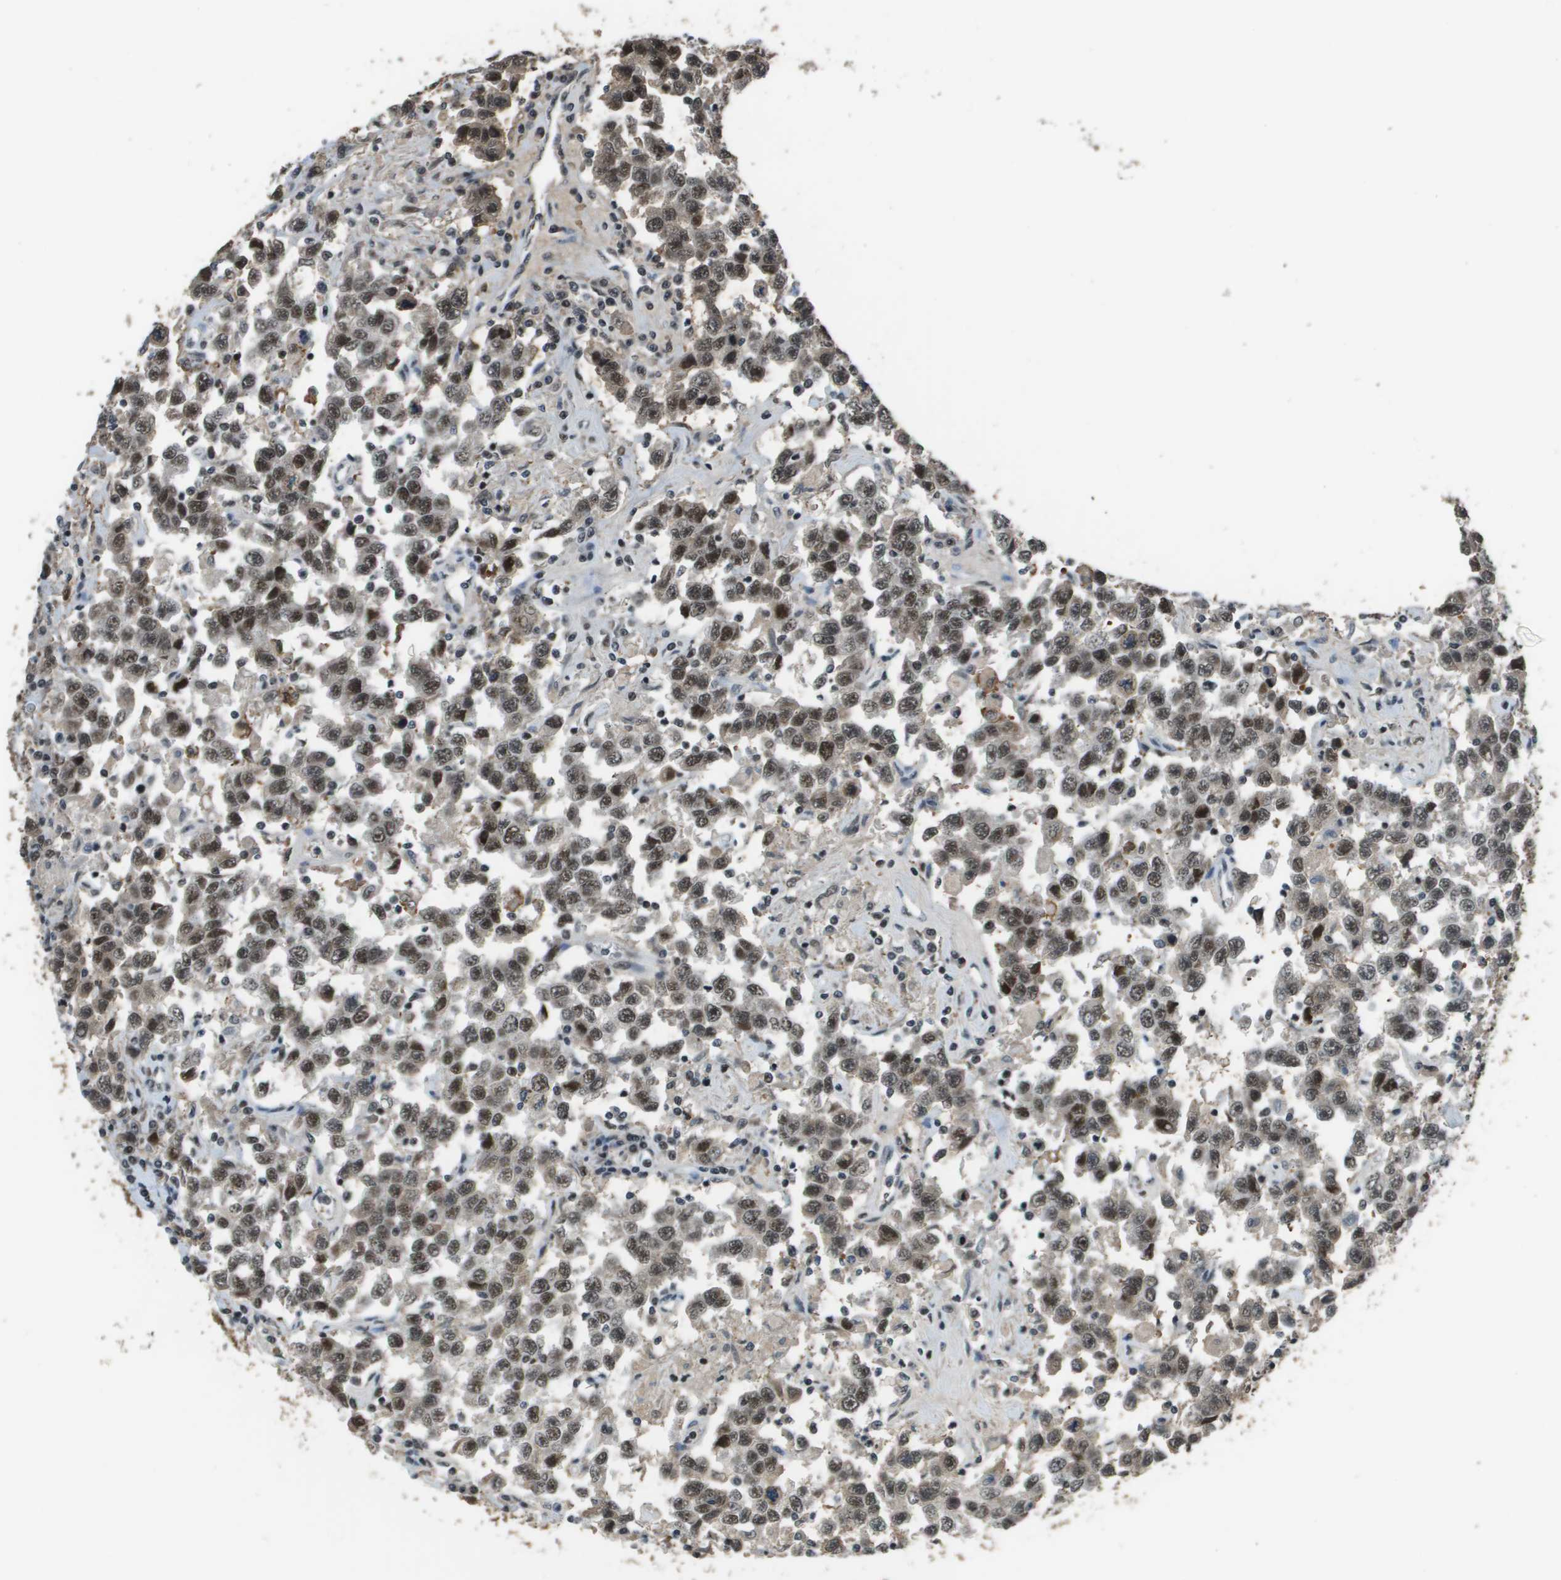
{"staining": {"intensity": "moderate", "quantity": ">75%", "location": "nuclear"}, "tissue": "testis cancer", "cell_type": "Tumor cells", "image_type": "cancer", "snomed": [{"axis": "morphology", "description": "Seminoma, NOS"}, {"axis": "topography", "description": "Testis"}], "caption": "Immunohistochemistry (IHC) histopathology image of testis cancer (seminoma) stained for a protein (brown), which reveals medium levels of moderate nuclear staining in about >75% of tumor cells.", "gene": "THRAP3", "patient": {"sex": "male", "age": 41}}